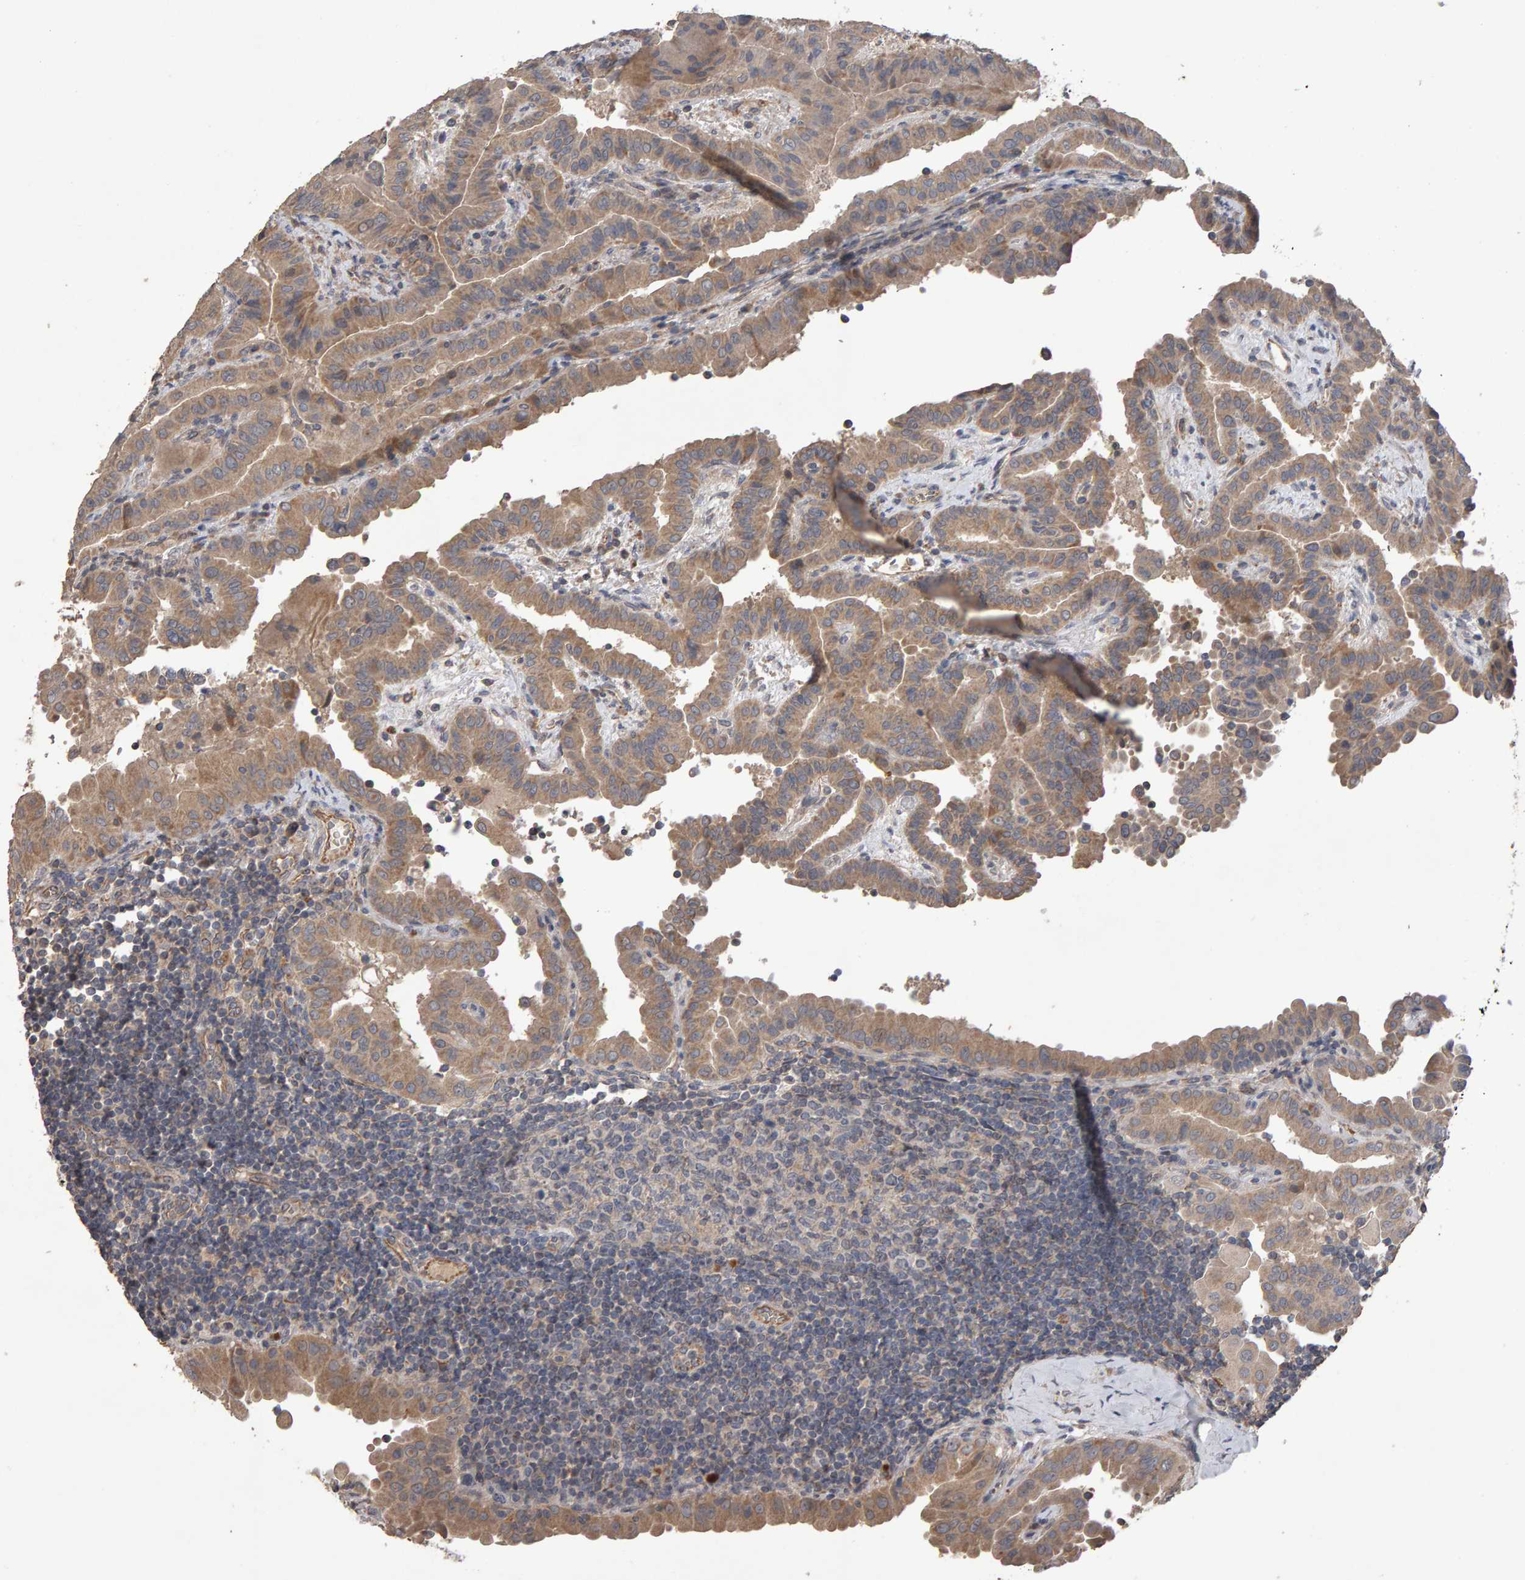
{"staining": {"intensity": "moderate", "quantity": ">75%", "location": "cytoplasmic/membranous"}, "tissue": "thyroid cancer", "cell_type": "Tumor cells", "image_type": "cancer", "snomed": [{"axis": "morphology", "description": "Papillary adenocarcinoma, NOS"}, {"axis": "topography", "description": "Thyroid gland"}], "caption": "Immunohistochemistry image of human papillary adenocarcinoma (thyroid) stained for a protein (brown), which displays medium levels of moderate cytoplasmic/membranous expression in approximately >75% of tumor cells.", "gene": "COASY", "patient": {"sex": "male", "age": 33}}